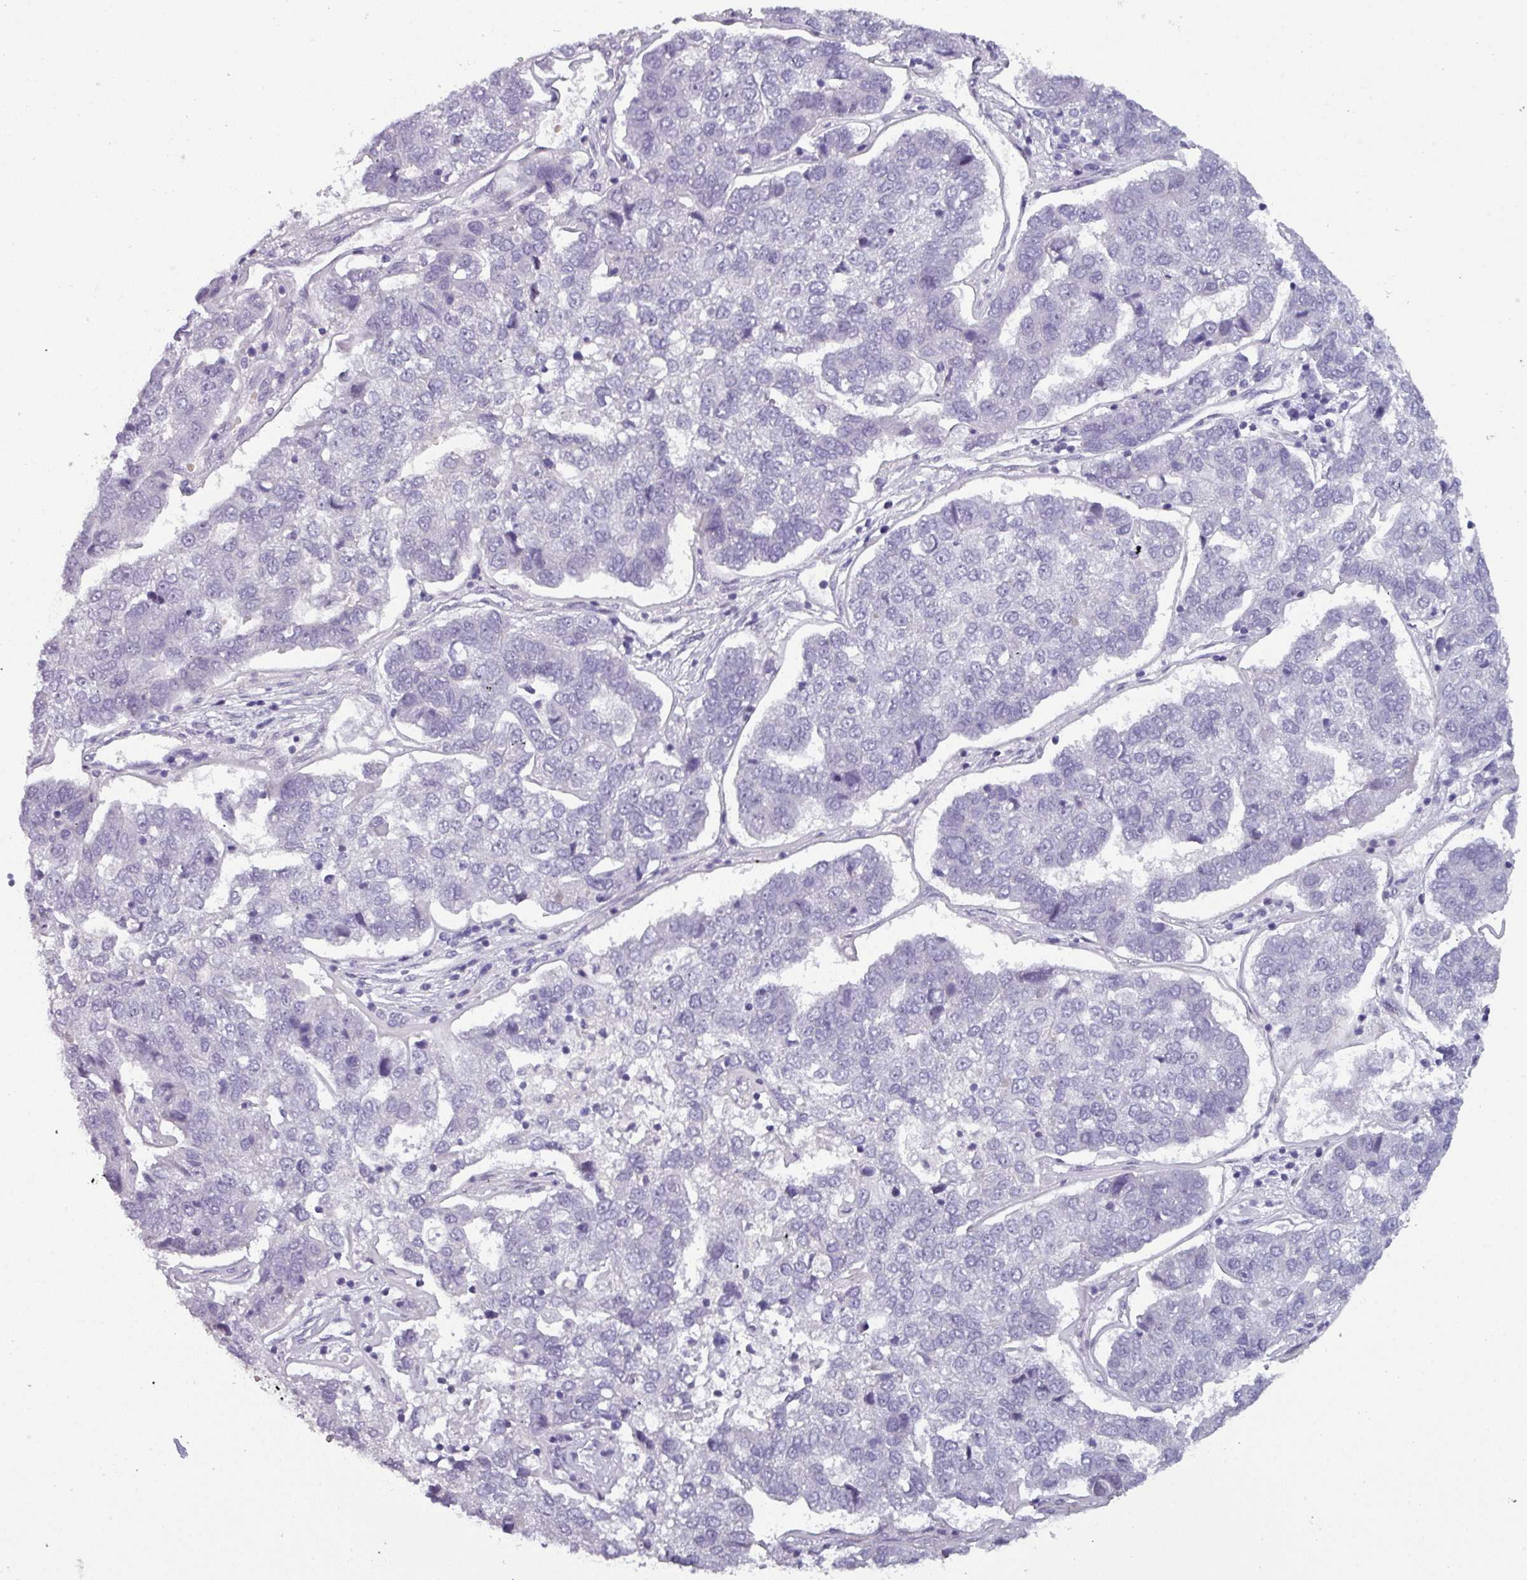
{"staining": {"intensity": "negative", "quantity": "none", "location": "none"}, "tissue": "pancreatic cancer", "cell_type": "Tumor cells", "image_type": "cancer", "snomed": [{"axis": "morphology", "description": "Adenocarcinoma, NOS"}, {"axis": "topography", "description": "Pancreas"}], "caption": "A histopathology image of adenocarcinoma (pancreatic) stained for a protein reveals no brown staining in tumor cells. (DAB (3,3'-diaminobenzidine) immunohistochemistry (IHC) visualized using brightfield microscopy, high magnification).", "gene": "PRAMEF12", "patient": {"sex": "female", "age": 61}}